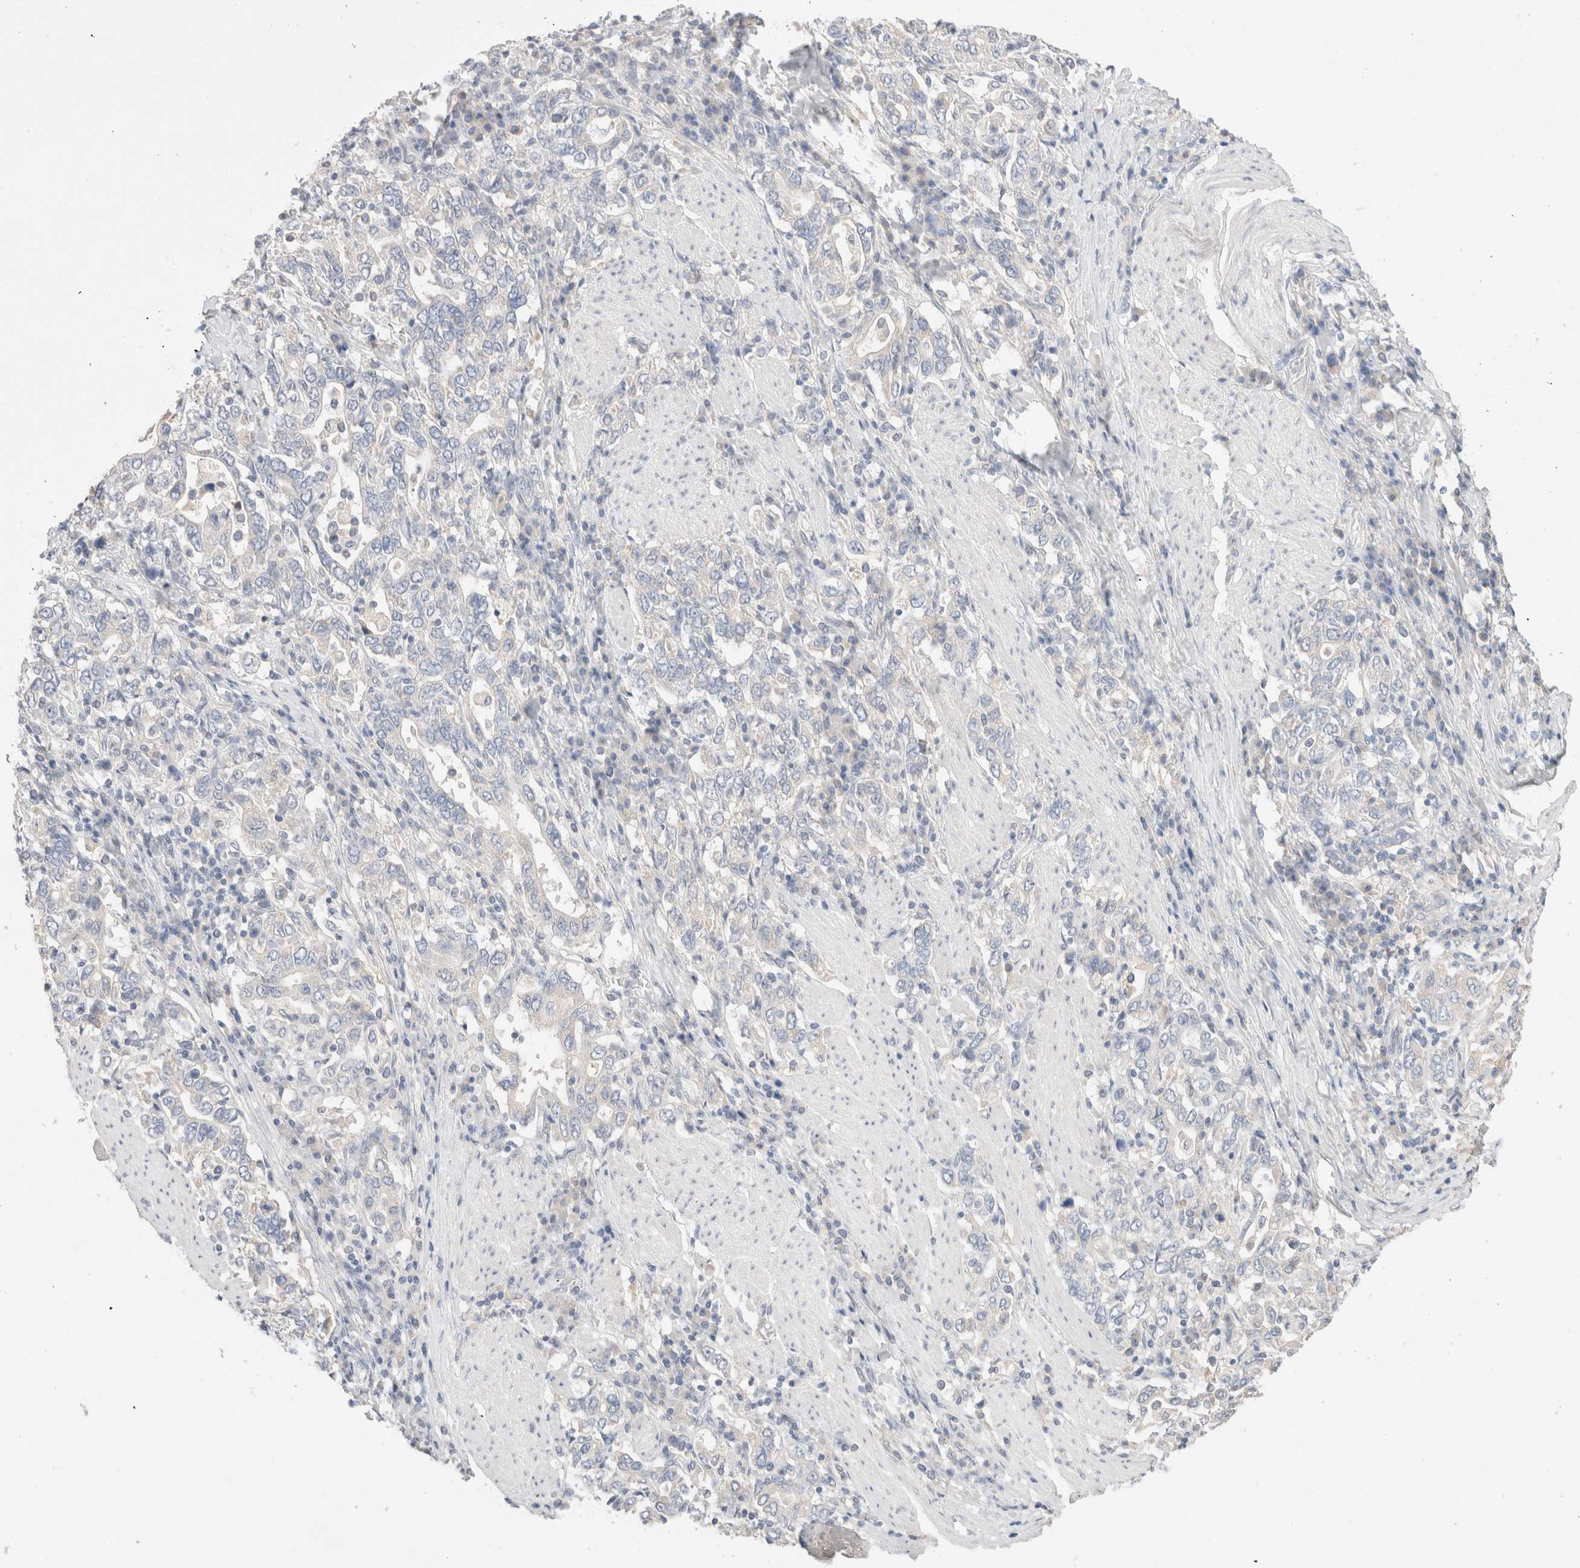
{"staining": {"intensity": "negative", "quantity": "none", "location": "none"}, "tissue": "stomach cancer", "cell_type": "Tumor cells", "image_type": "cancer", "snomed": [{"axis": "morphology", "description": "Adenocarcinoma, NOS"}, {"axis": "topography", "description": "Stomach, upper"}], "caption": "Immunohistochemistry of stomach cancer (adenocarcinoma) exhibits no staining in tumor cells. Brightfield microscopy of immunohistochemistry (IHC) stained with DAB (3,3'-diaminobenzidine) (brown) and hematoxylin (blue), captured at high magnification.", "gene": "SPATA20", "patient": {"sex": "male", "age": 62}}